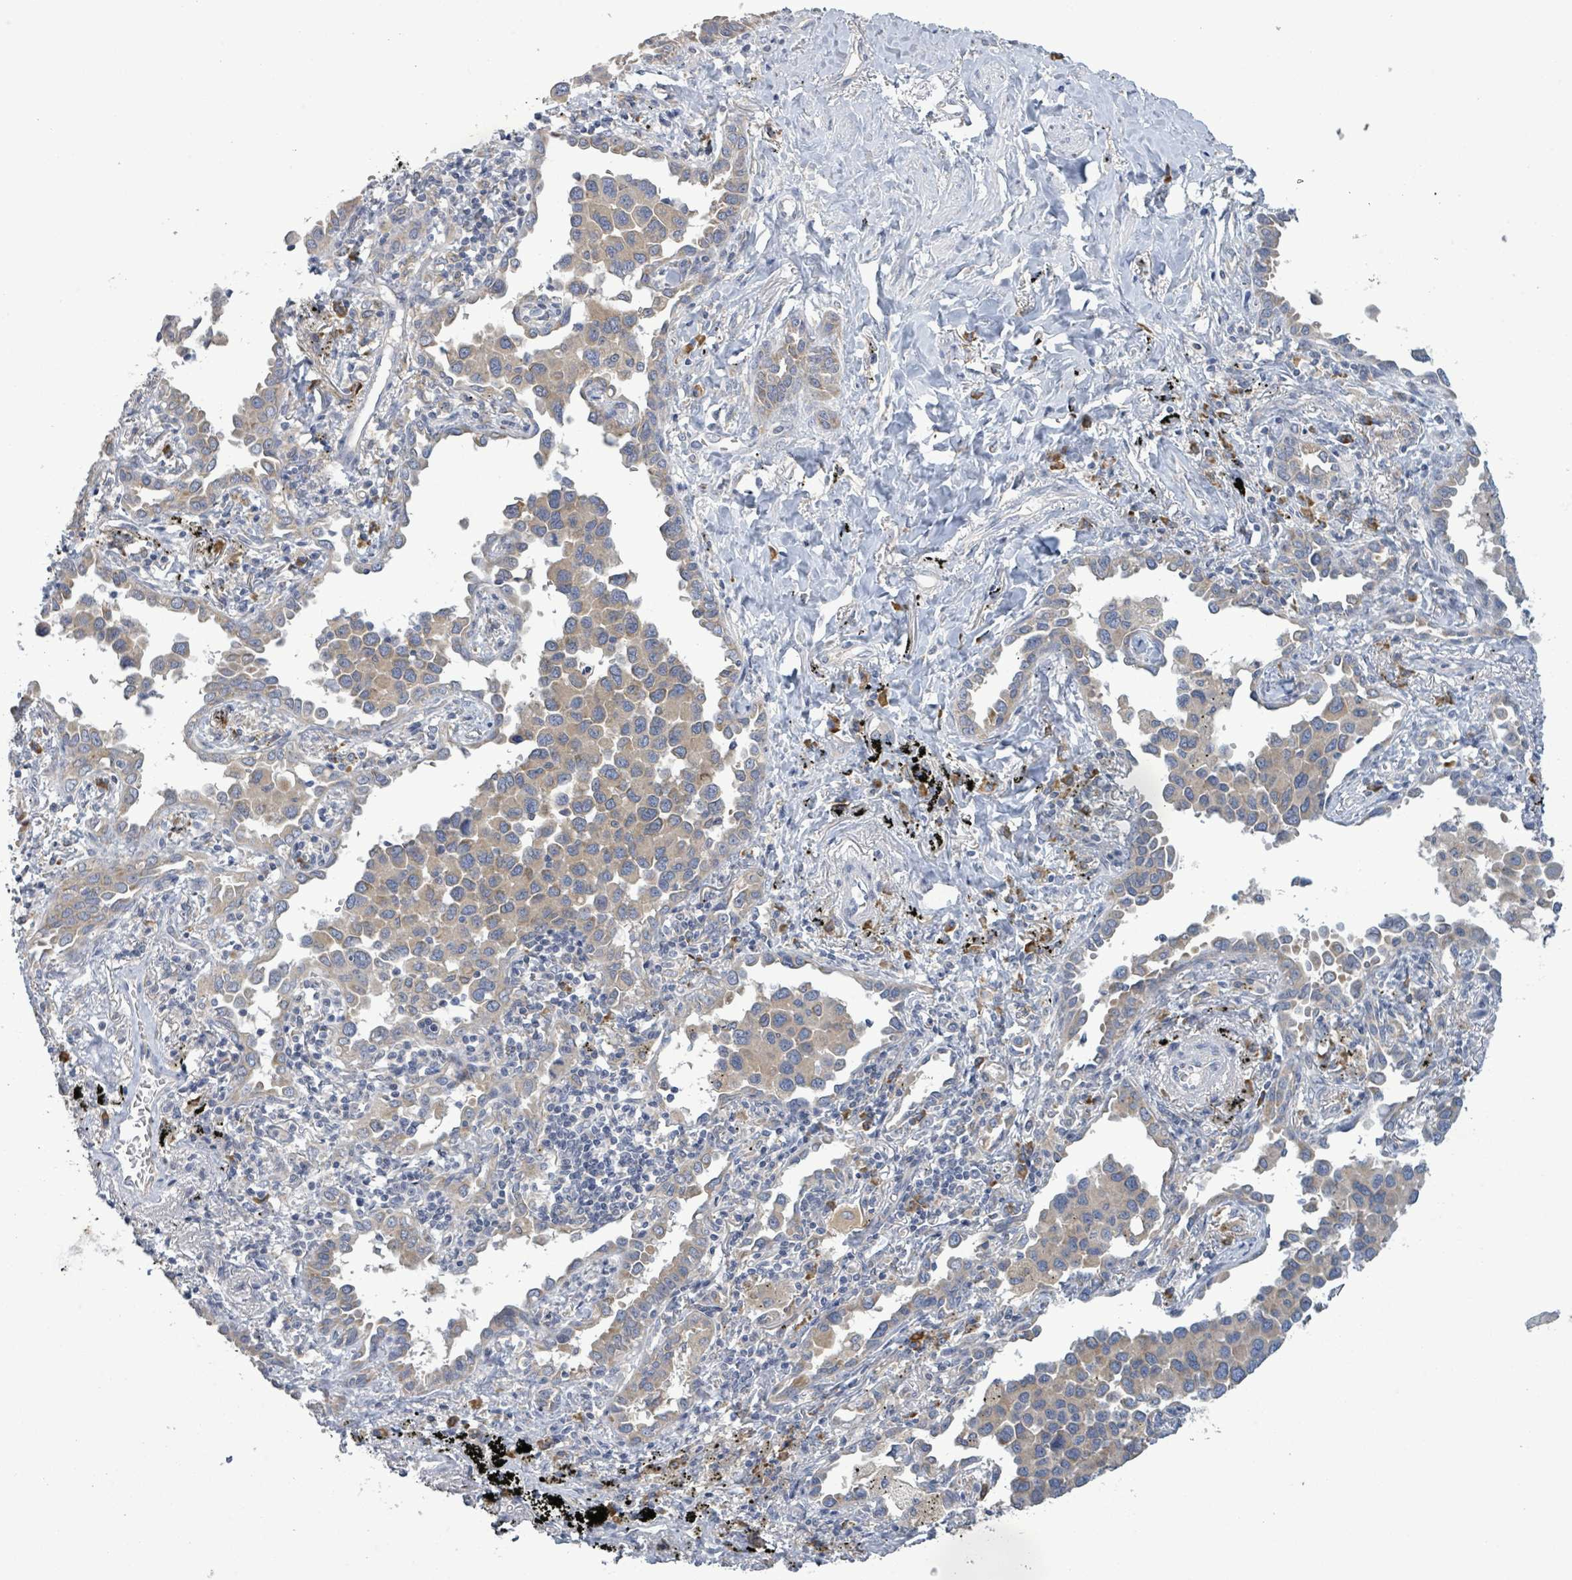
{"staining": {"intensity": "weak", "quantity": "<25%", "location": "cytoplasmic/membranous"}, "tissue": "lung cancer", "cell_type": "Tumor cells", "image_type": "cancer", "snomed": [{"axis": "morphology", "description": "Adenocarcinoma, NOS"}, {"axis": "topography", "description": "Lung"}], "caption": "DAB immunohistochemical staining of human lung cancer (adenocarcinoma) demonstrates no significant positivity in tumor cells. (Immunohistochemistry, brightfield microscopy, high magnification).", "gene": "ATP13A1", "patient": {"sex": "male", "age": 67}}